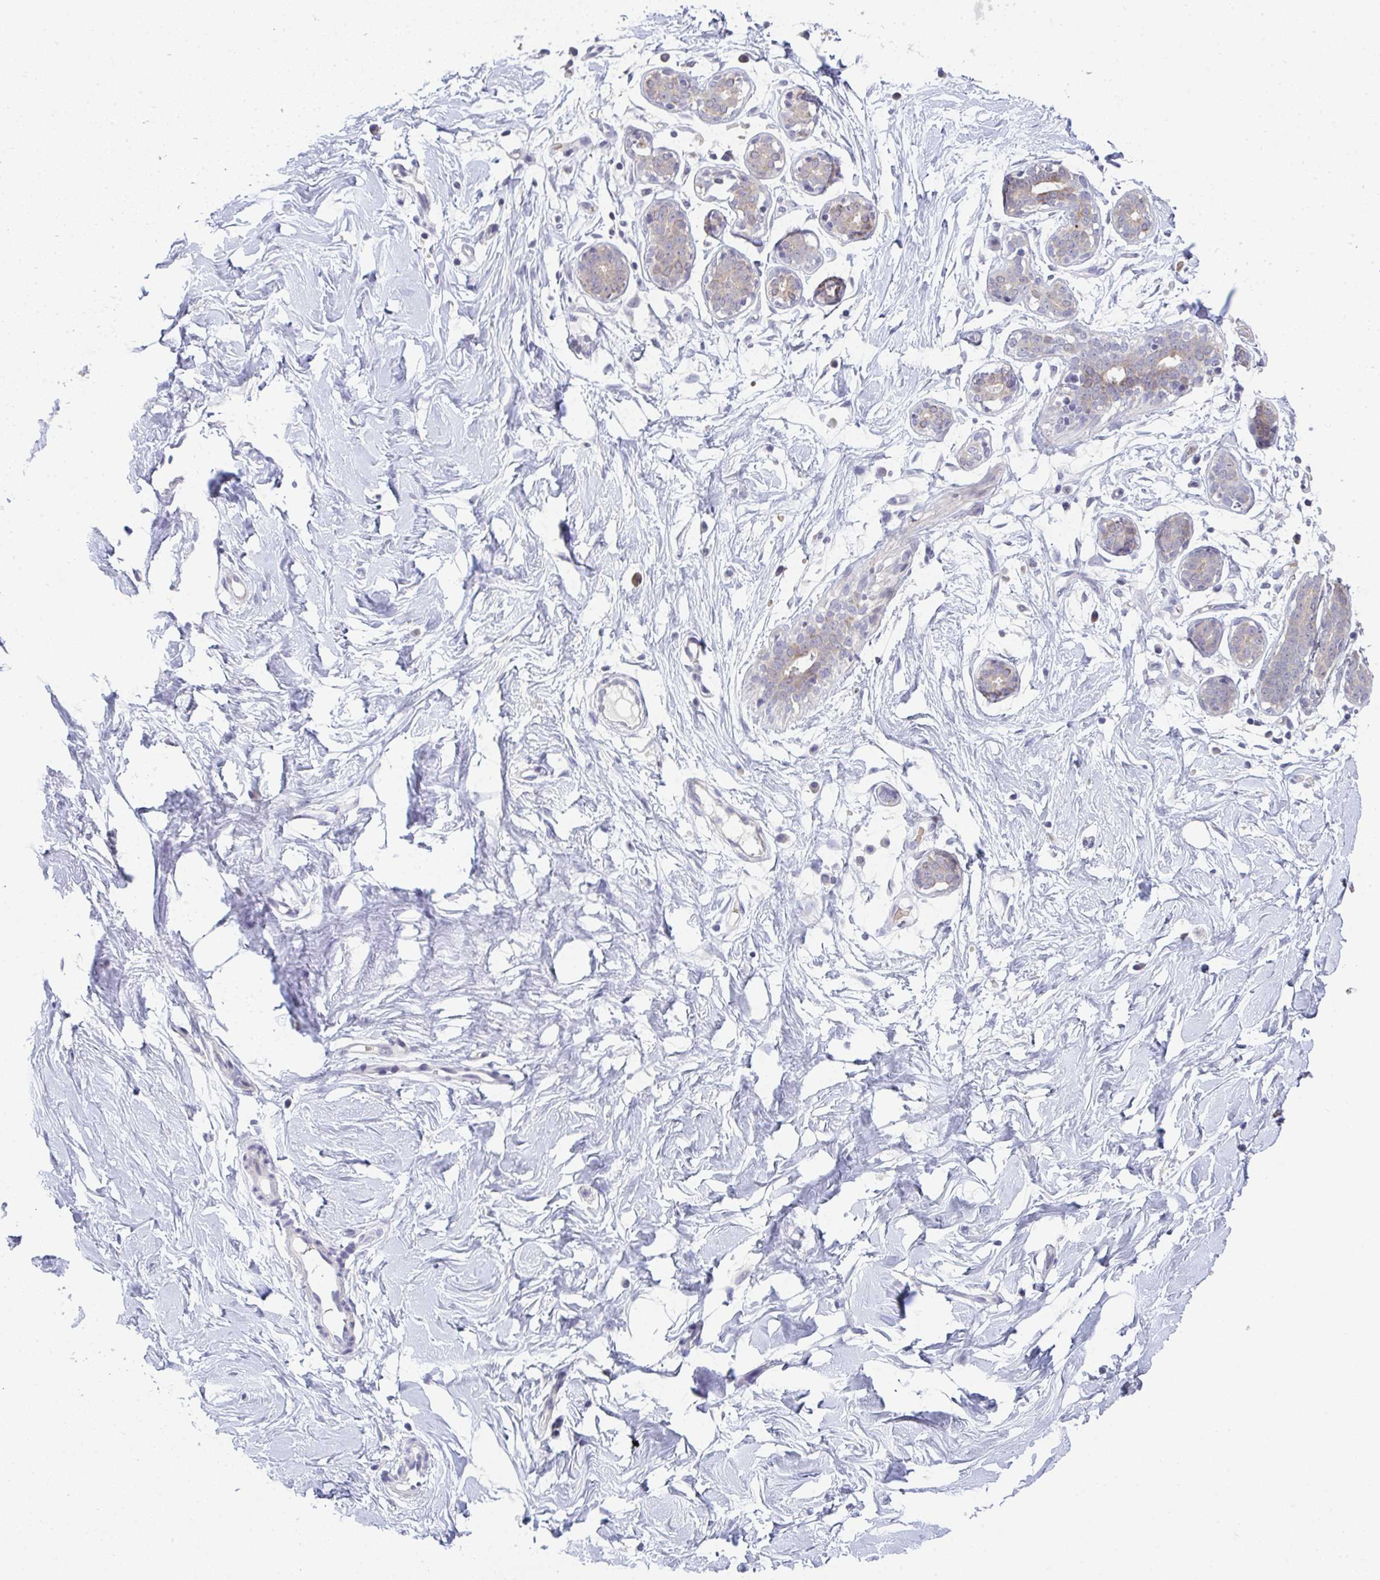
{"staining": {"intensity": "negative", "quantity": "none", "location": "none"}, "tissue": "breast", "cell_type": "Adipocytes", "image_type": "normal", "snomed": [{"axis": "morphology", "description": "Normal tissue, NOS"}, {"axis": "topography", "description": "Breast"}], "caption": "Immunohistochemical staining of normal human breast exhibits no significant positivity in adipocytes. (Immunohistochemistry (ihc), brightfield microscopy, high magnification).", "gene": "RIOK1", "patient": {"sex": "female", "age": 27}}